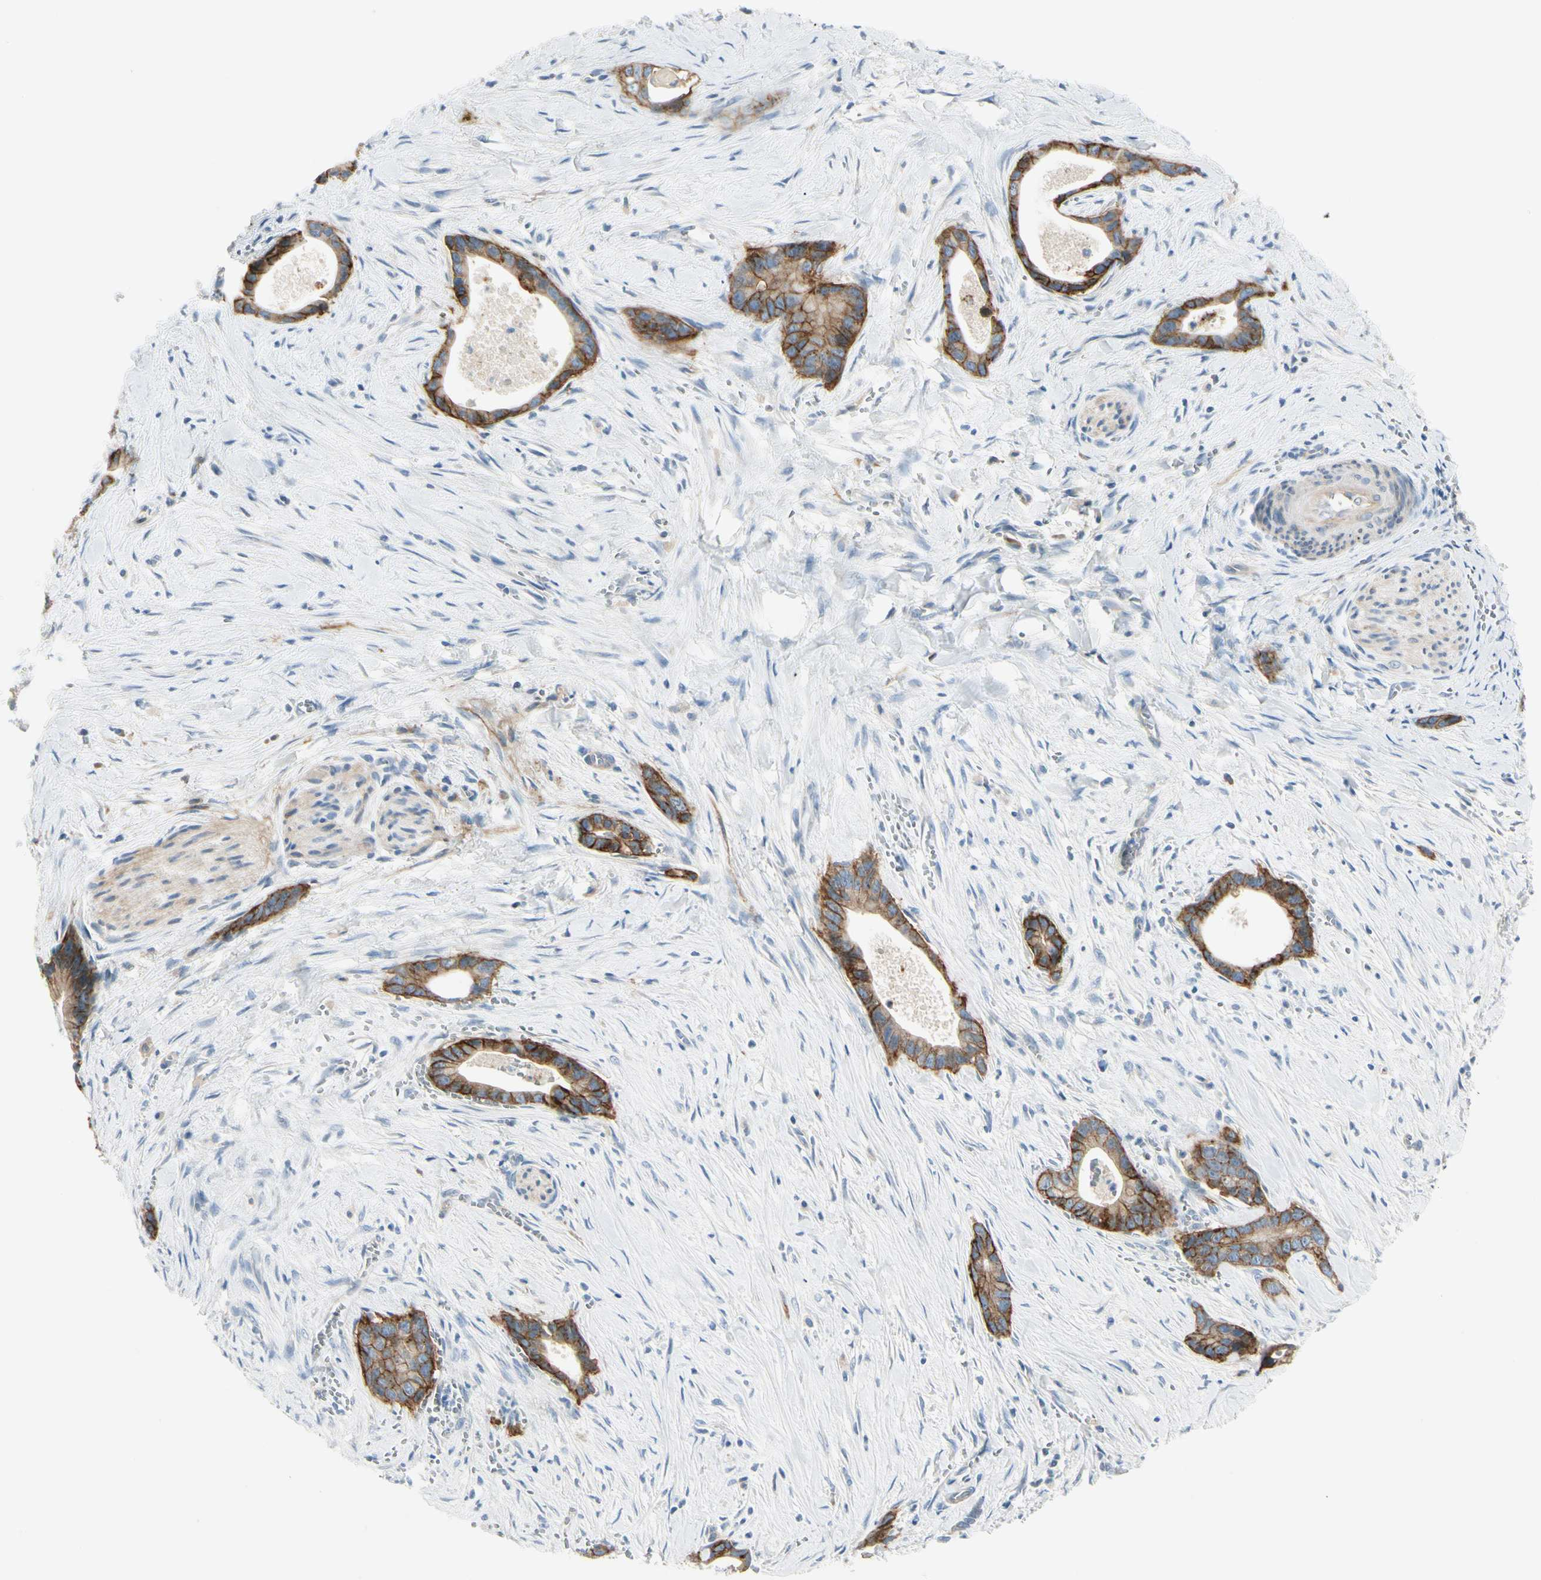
{"staining": {"intensity": "strong", "quantity": ">75%", "location": "cytoplasmic/membranous"}, "tissue": "liver cancer", "cell_type": "Tumor cells", "image_type": "cancer", "snomed": [{"axis": "morphology", "description": "Cholangiocarcinoma"}, {"axis": "topography", "description": "Liver"}], "caption": "A high-resolution image shows IHC staining of liver cholangiocarcinoma, which displays strong cytoplasmic/membranous staining in approximately >75% of tumor cells.", "gene": "ITGA3", "patient": {"sex": "female", "age": 55}}